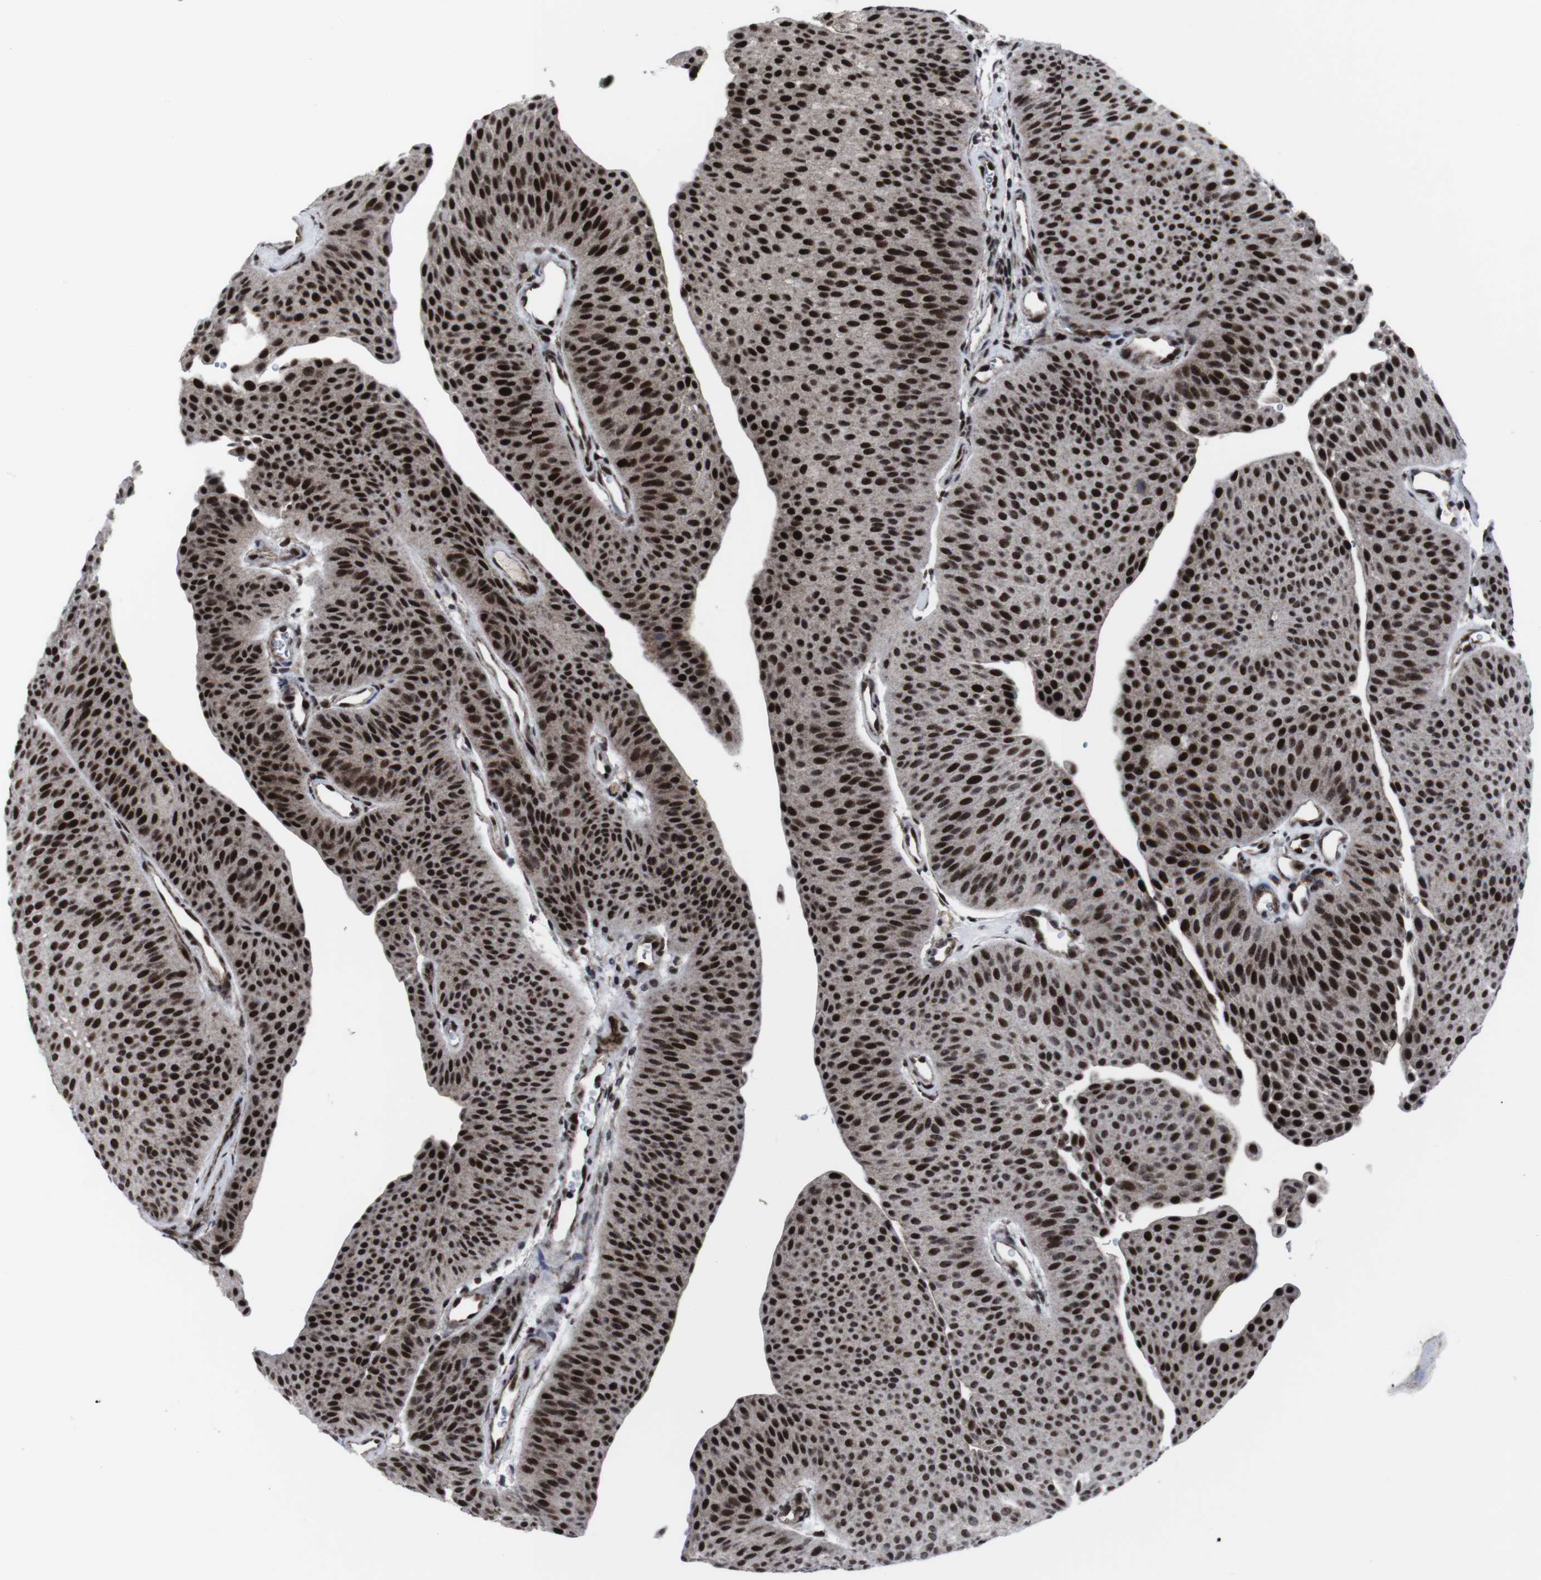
{"staining": {"intensity": "strong", "quantity": ">75%", "location": "nuclear"}, "tissue": "urothelial cancer", "cell_type": "Tumor cells", "image_type": "cancer", "snomed": [{"axis": "morphology", "description": "Urothelial carcinoma, Low grade"}, {"axis": "topography", "description": "Urinary bladder"}], "caption": "Urothelial cancer was stained to show a protein in brown. There is high levels of strong nuclear staining in approximately >75% of tumor cells. The staining is performed using DAB (3,3'-diaminobenzidine) brown chromogen to label protein expression. The nuclei are counter-stained blue using hematoxylin.", "gene": "MLH1", "patient": {"sex": "female", "age": 60}}